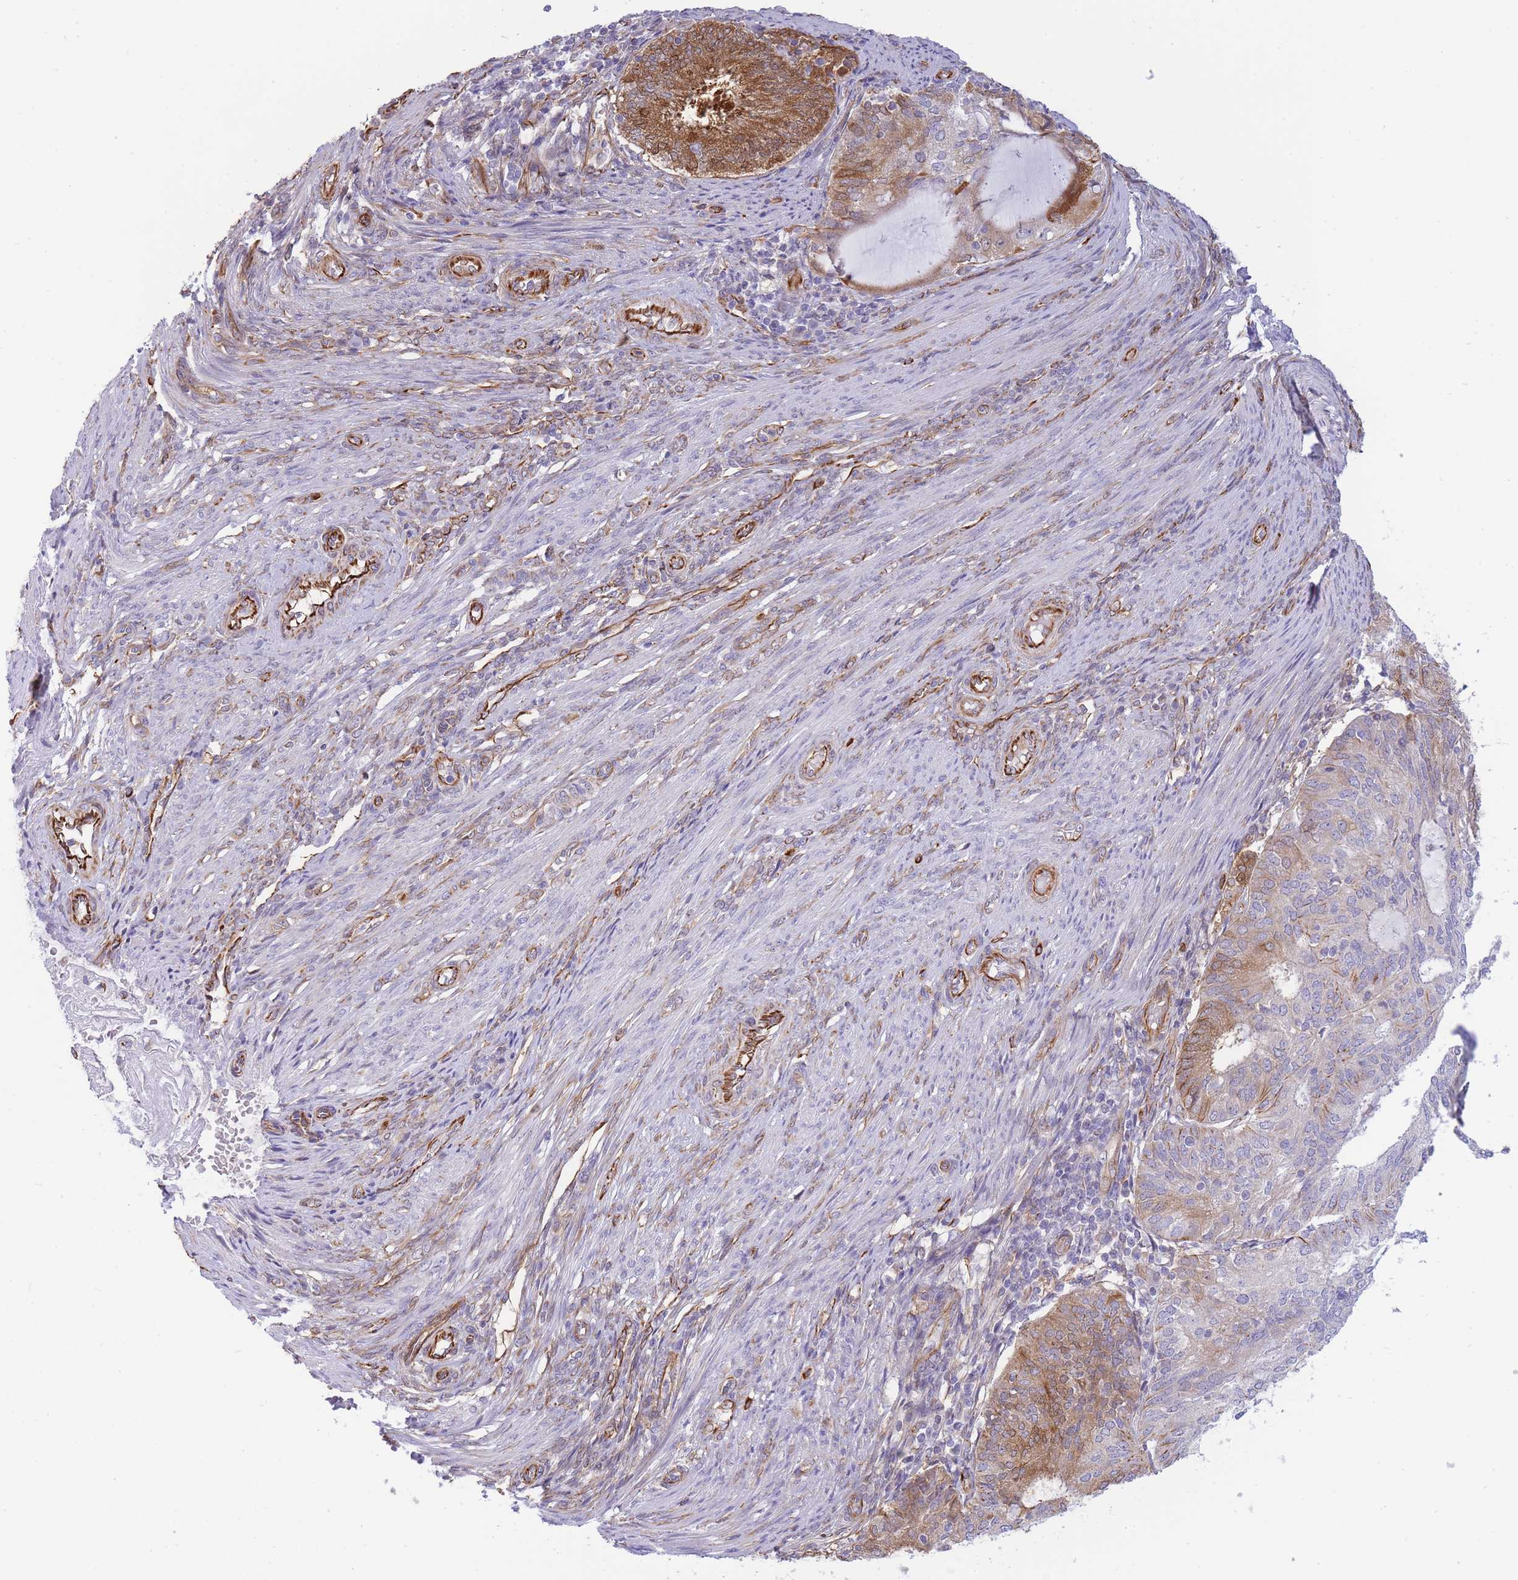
{"staining": {"intensity": "moderate", "quantity": "25%-75%", "location": "cytoplasmic/membranous"}, "tissue": "endometrial cancer", "cell_type": "Tumor cells", "image_type": "cancer", "snomed": [{"axis": "morphology", "description": "Adenocarcinoma, NOS"}, {"axis": "topography", "description": "Endometrium"}], "caption": "Endometrial adenocarcinoma tissue exhibits moderate cytoplasmic/membranous positivity in approximately 25%-75% of tumor cells, visualized by immunohistochemistry. The staining is performed using DAB brown chromogen to label protein expression. The nuclei are counter-stained blue using hematoxylin.", "gene": "ECPAS", "patient": {"sex": "female", "age": 81}}